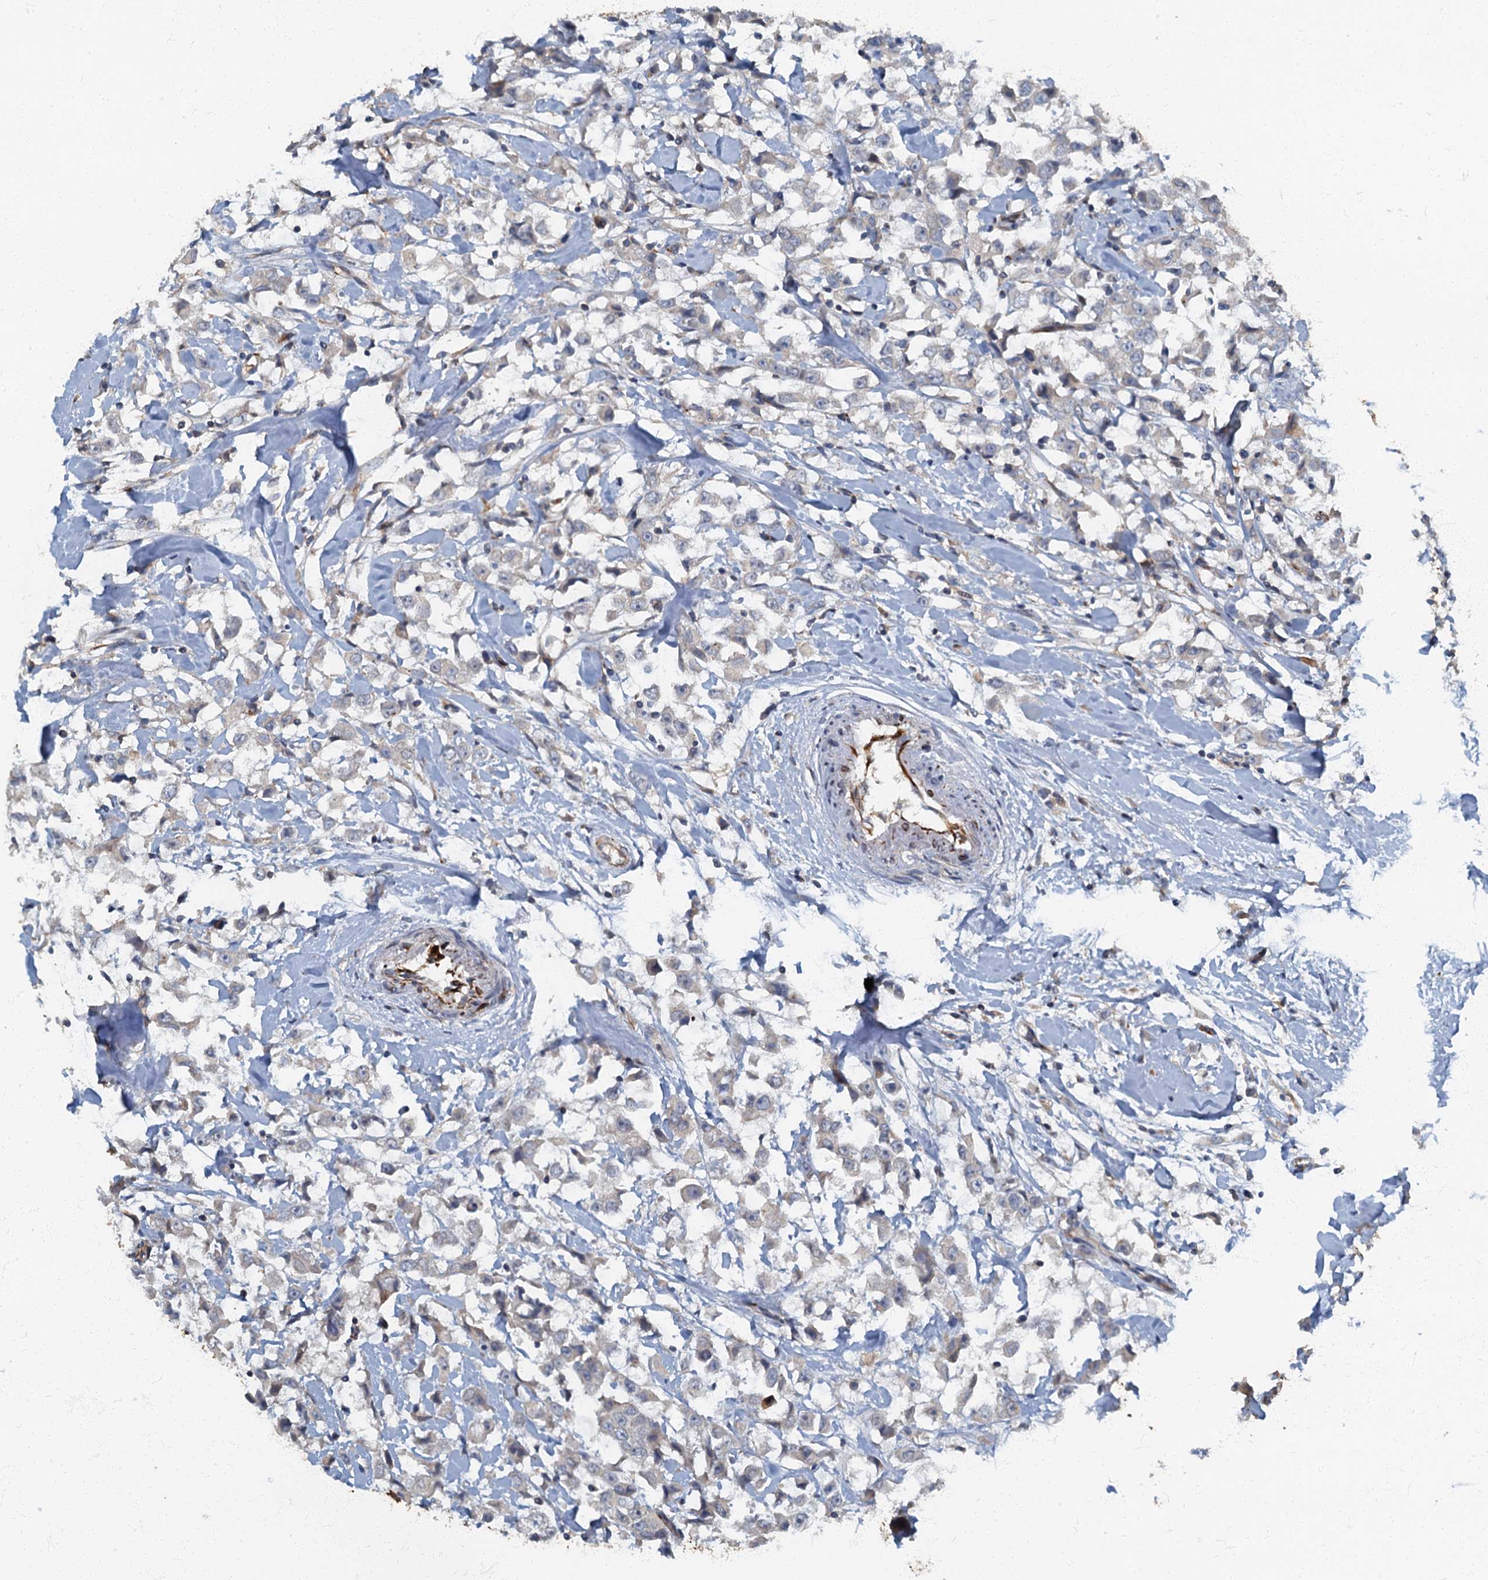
{"staining": {"intensity": "negative", "quantity": "none", "location": "none"}, "tissue": "breast cancer", "cell_type": "Tumor cells", "image_type": "cancer", "snomed": [{"axis": "morphology", "description": "Duct carcinoma"}, {"axis": "topography", "description": "Breast"}], "caption": "Breast cancer (invasive ductal carcinoma) was stained to show a protein in brown. There is no significant positivity in tumor cells. The staining is performed using DAB brown chromogen with nuclei counter-stained in using hematoxylin.", "gene": "ARL11", "patient": {"sex": "female", "age": 61}}